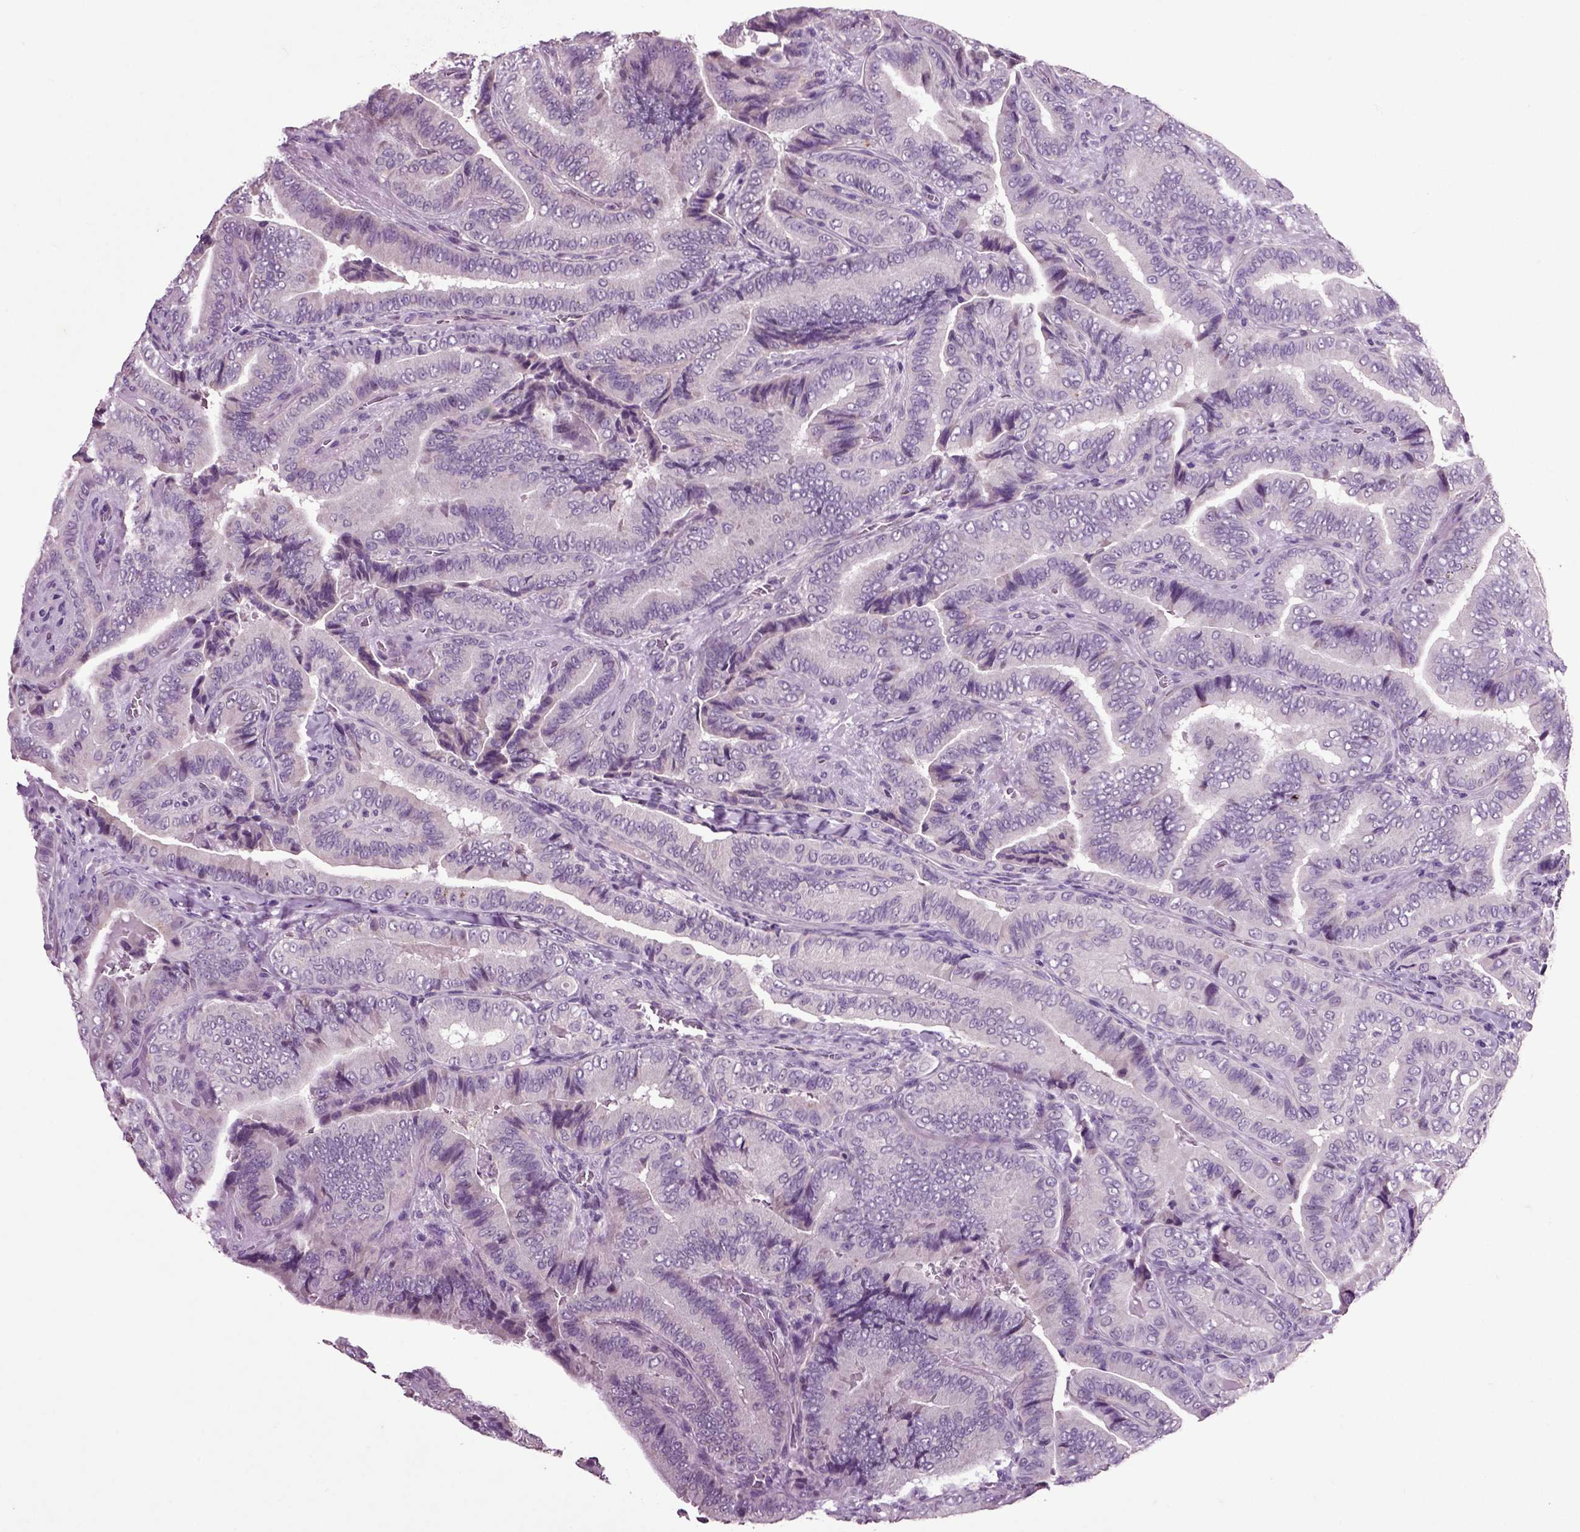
{"staining": {"intensity": "negative", "quantity": "none", "location": "none"}, "tissue": "thyroid cancer", "cell_type": "Tumor cells", "image_type": "cancer", "snomed": [{"axis": "morphology", "description": "Papillary adenocarcinoma, NOS"}, {"axis": "topography", "description": "Thyroid gland"}], "caption": "The micrograph exhibits no significant staining in tumor cells of thyroid papillary adenocarcinoma. (Stains: DAB immunohistochemistry with hematoxylin counter stain, Microscopy: brightfield microscopy at high magnification).", "gene": "CRHR1", "patient": {"sex": "male", "age": 61}}